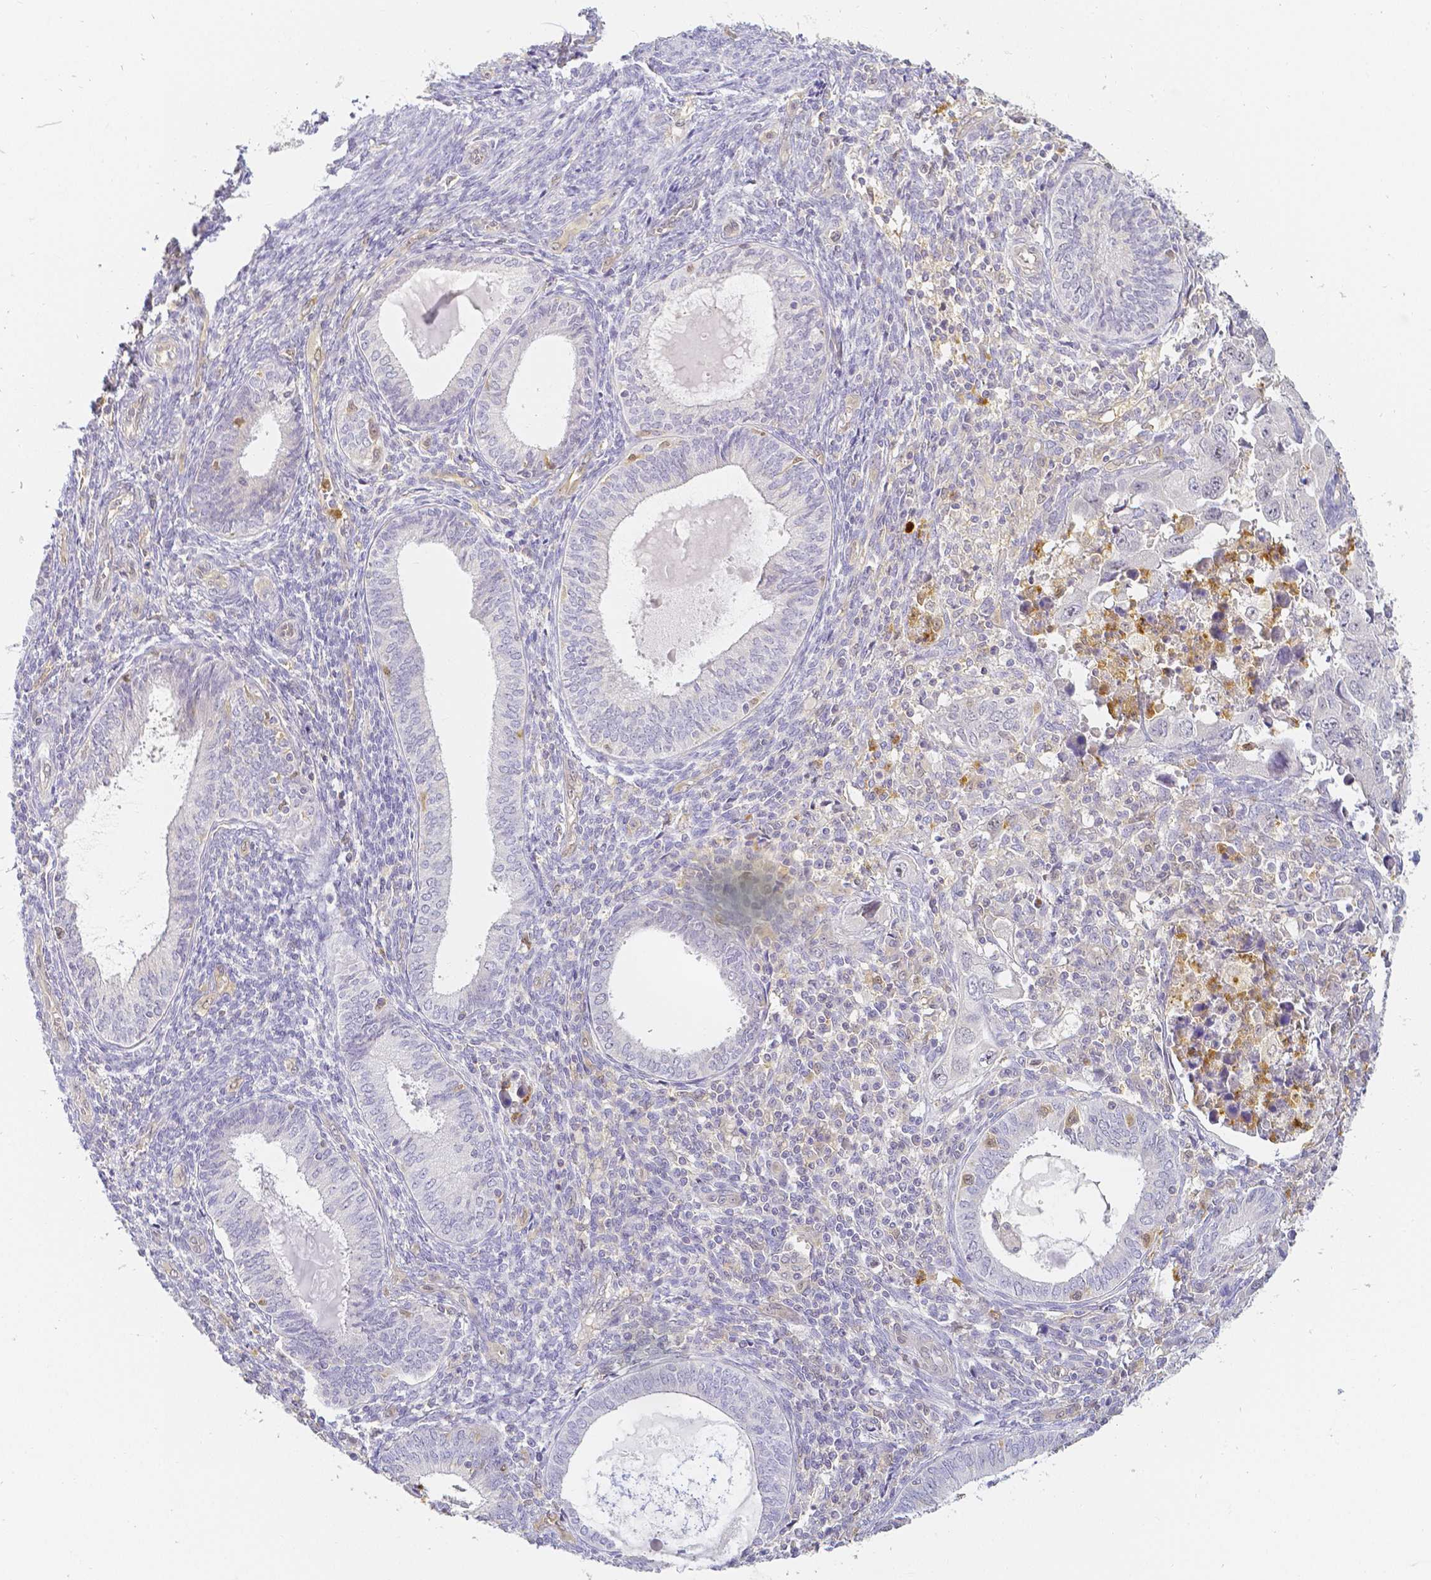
{"staining": {"intensity": "negative", "quantity": "none", "location": "none"}, "tissue": "endometrial cancer", "cell_type": "Tumor cells", "image_type": "cancer", "snomed": [{"axis": "morphology", "description": "Adenocarcinoma, NOS"}, {"axis": "topography", "description": "Uterus"}], "caption": "The histopathology image reveals no significant positivity in tumor cells of adenocarcinoma (endometrial).", "gene": "KCNH1", "patient": {"sex": "female", "age": 62}}